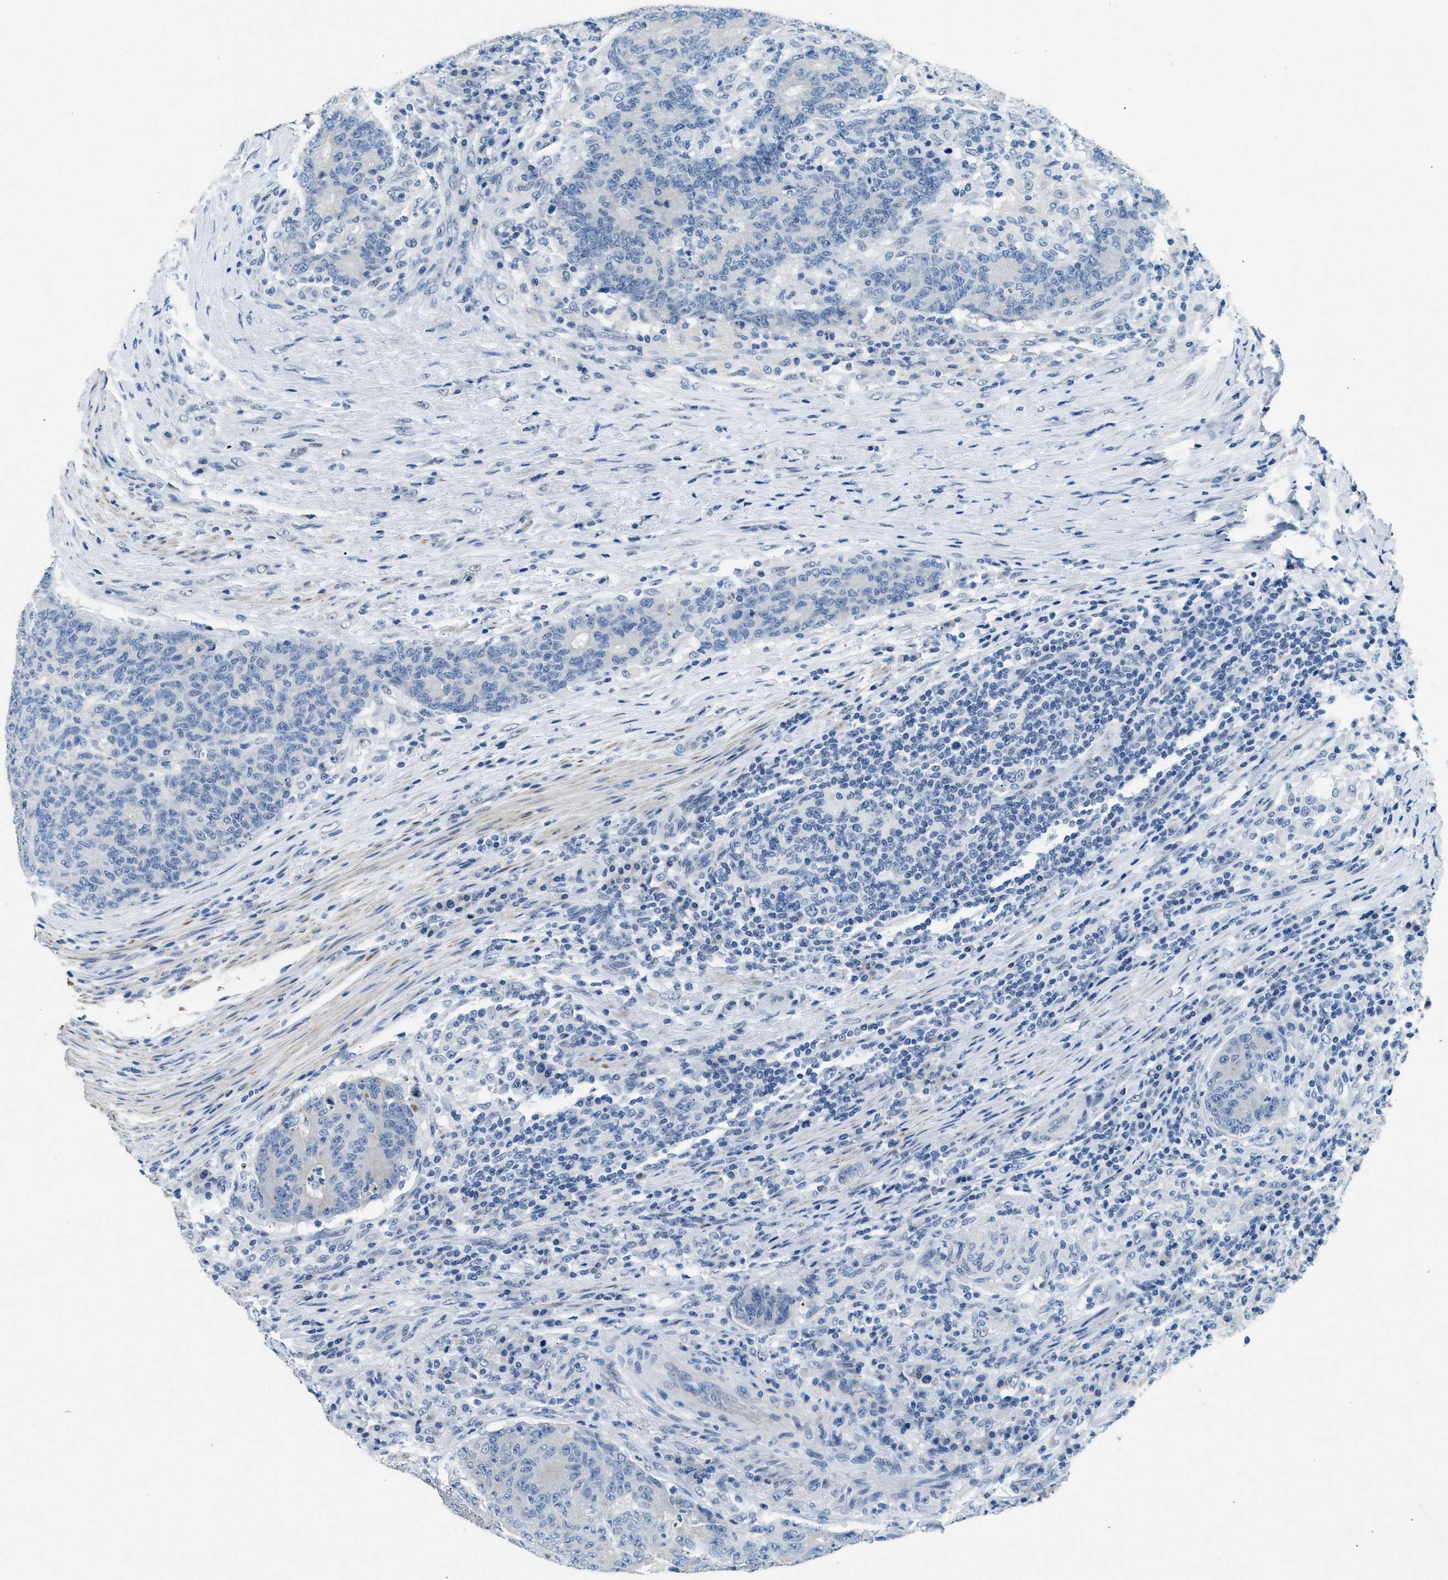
{"staining": {"intensity": "negative", "quantity": "none", "location": "none"}, "tissue": "colorectal cancer", "cell_type": "Tumor cells", "image_type": "cancer", "snomed": [{"axis": "morphology", "description": "Normal tissue, NOS"}, {"axis": "morphology", "description": "Adenocarcinoma, NOS"}, {"axis": "topography", "description": "Colon"}], "caption": "Tumor cells are negative for protein expression in human colorectal adenocarcinoma.", "gene": "CFAP20", "patient": {"sex": "female", "age": 75}}